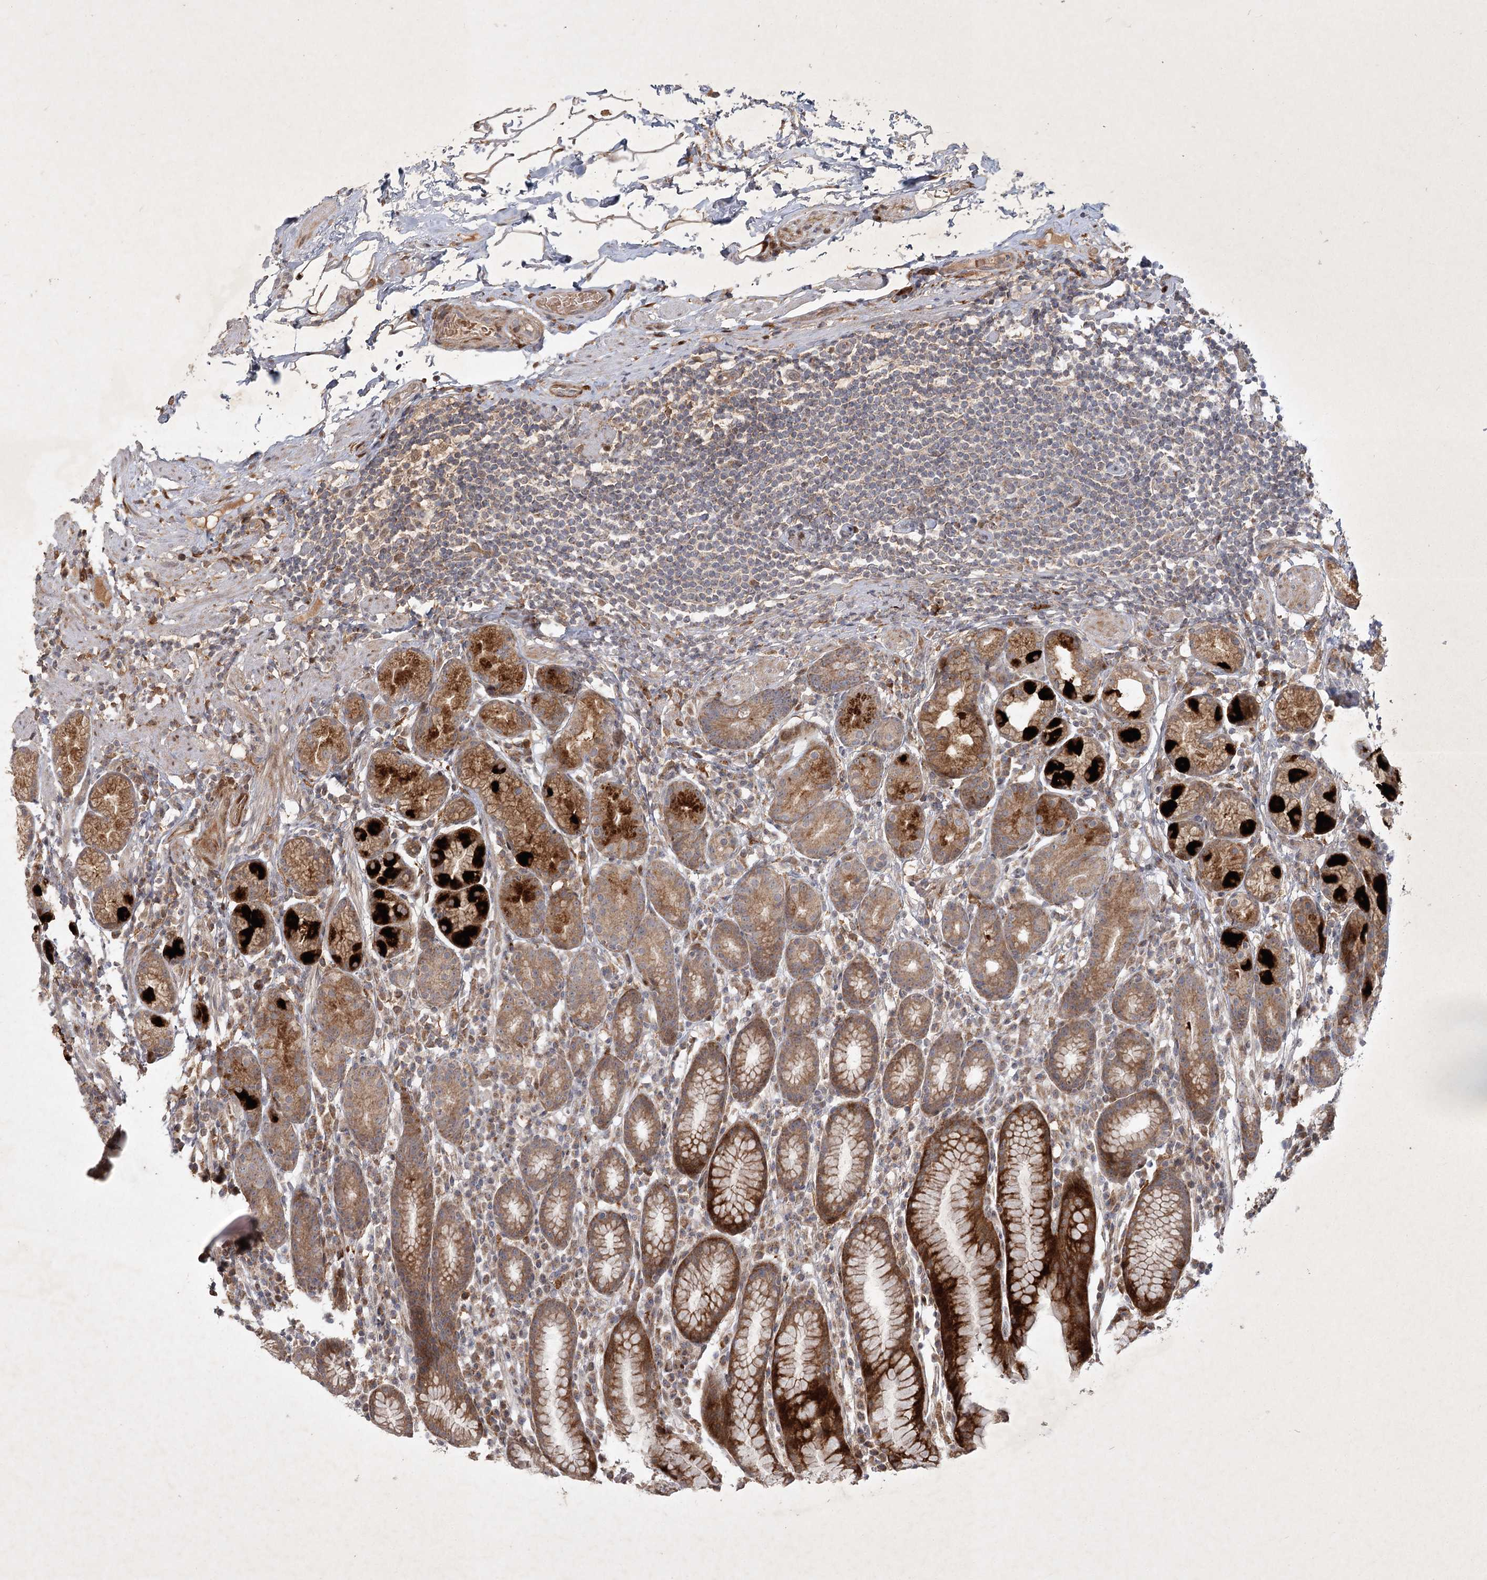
{"staining": {"intensity": "strong", "quantity": "25%-75%", "location": "cytoplasmic/membranous"}, "tissue": "stomach", "cell_type": "Glandular cells", "image_type": "normal", "snomed": [{"axis": "morphology", "description": "Normal tissue, NOS"}, {"axis": "topography", "description": "Stomach, lower"}], "caption": "A micrograph showing strong cytoplasmic/membranous staining in about 25%-75% of glandular cells in normal stomach, as visualized by brown immunohistochemical staining.", "gene": "KBTBD4", "patient": {"sex": "male", "age": 52}}